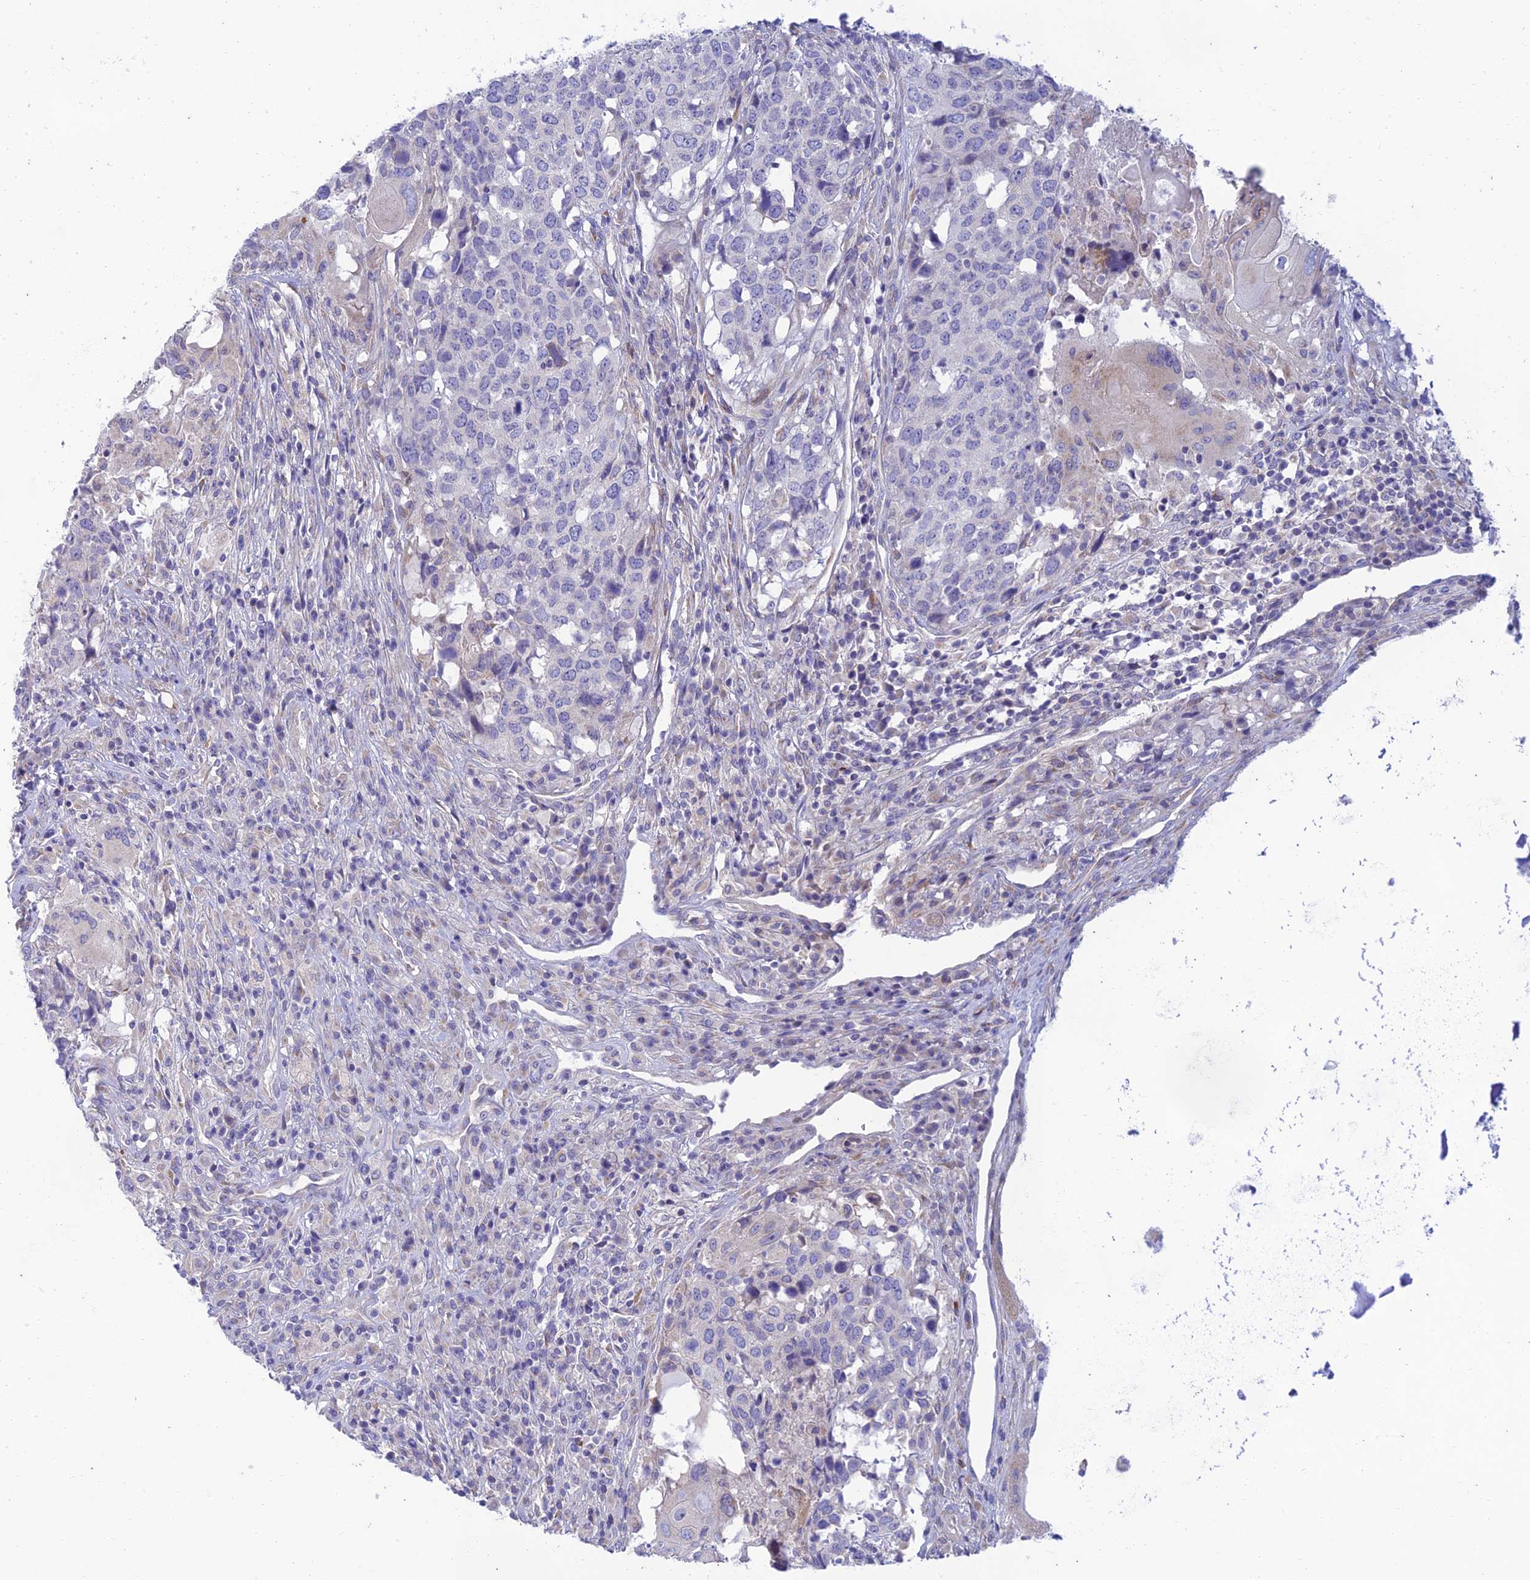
{"staining": {"intensity": "negative", "quantity": "none", "location": "none"}, "tissue": "head and neck cancer", "cell_type": "Tumor cells", "image_type": "cancer", "snomed": [{"axis": "morphology", "description": "Squamous cell carcinoma, NOS"}, {"axis": "topography", "description": "Head-Neck"}], "caption": "This is an immunohistochemistry (IHC) micrograph of human squamous cell carcinoma (head and neck). There is no positivity in tumor cells.", "gene": "PTCD2", "patient": {"sex": "male", "age": 66}}